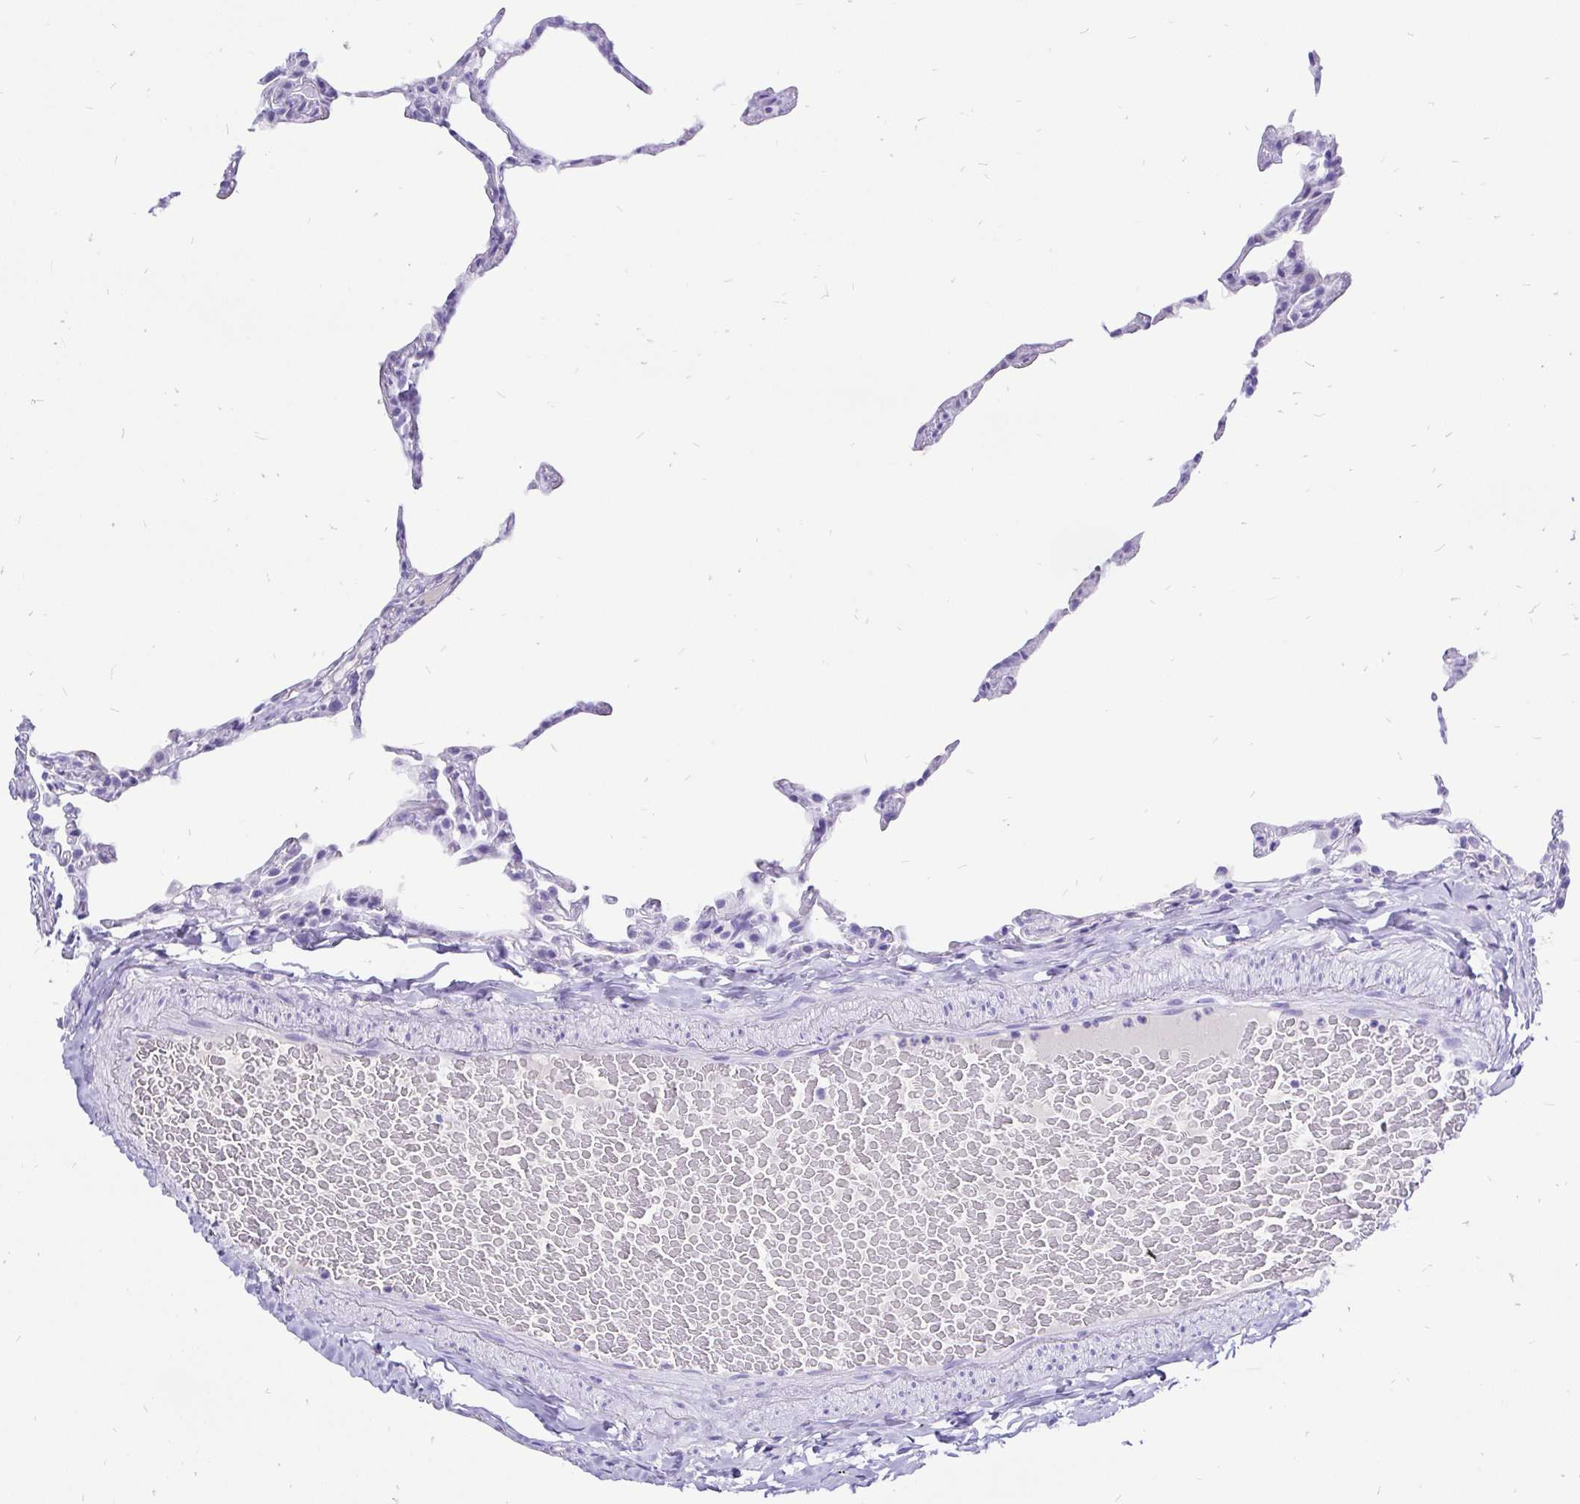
{"staining": {"intensity": "negative", "quantity": "none", "location": "none"}, "tissue": "lung", "cell_type": "Alveolar cells", "image_type": "normal", "snomed": [{"axis": "morphology", "description": "Normal tissue, NOS"}, {"axis": "topography", "description": "Lung"}], "caption": "Human lung stained for a protein using immunohistochemistry demonstrates no staining in alveolar cells.", "gene": "KRT13", "patient": {"sex": "female", "age": 57}}